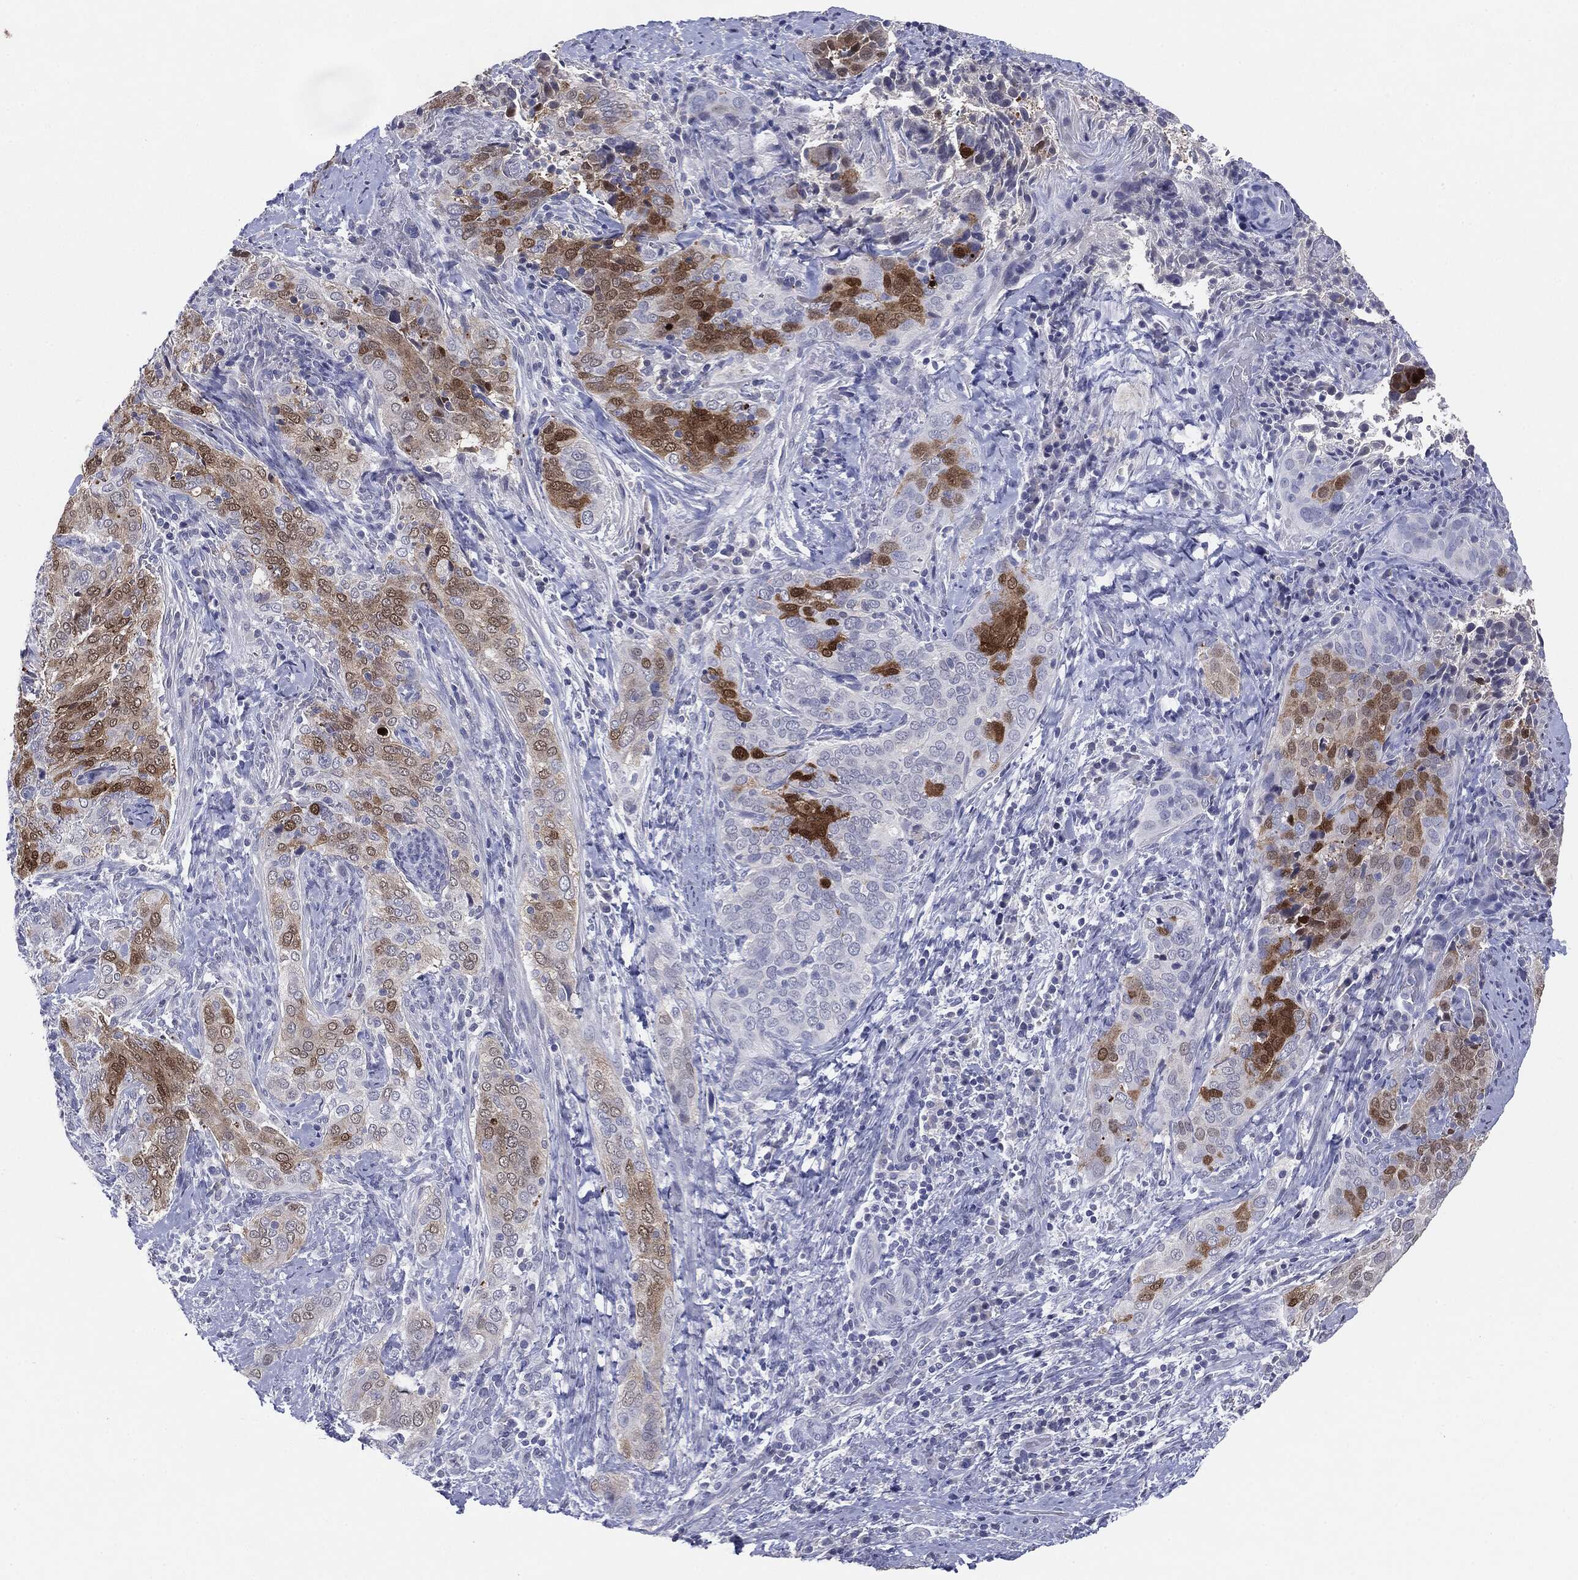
{"staining": {"intensity": "moderate", "quantity": "<25%", "location": "cytoplasmic/membranous,nuclear"}, "tissue": "cervical cancer", "cell_type": "Tumor cells", "image_type": "cancer", "snomed": [{"axis": "morphology", "description": "Squamous cell carcinoma, NOS"}, {"axis": "topography", "description": "Cervix"}], "caption": "Human cervical cancer (squamous cell carcinoma) stained with a protein marker reveals moderate staining in tumor cells.", "gene": "SERPINB4", "patient": {"sex": "female", "age": 38}}